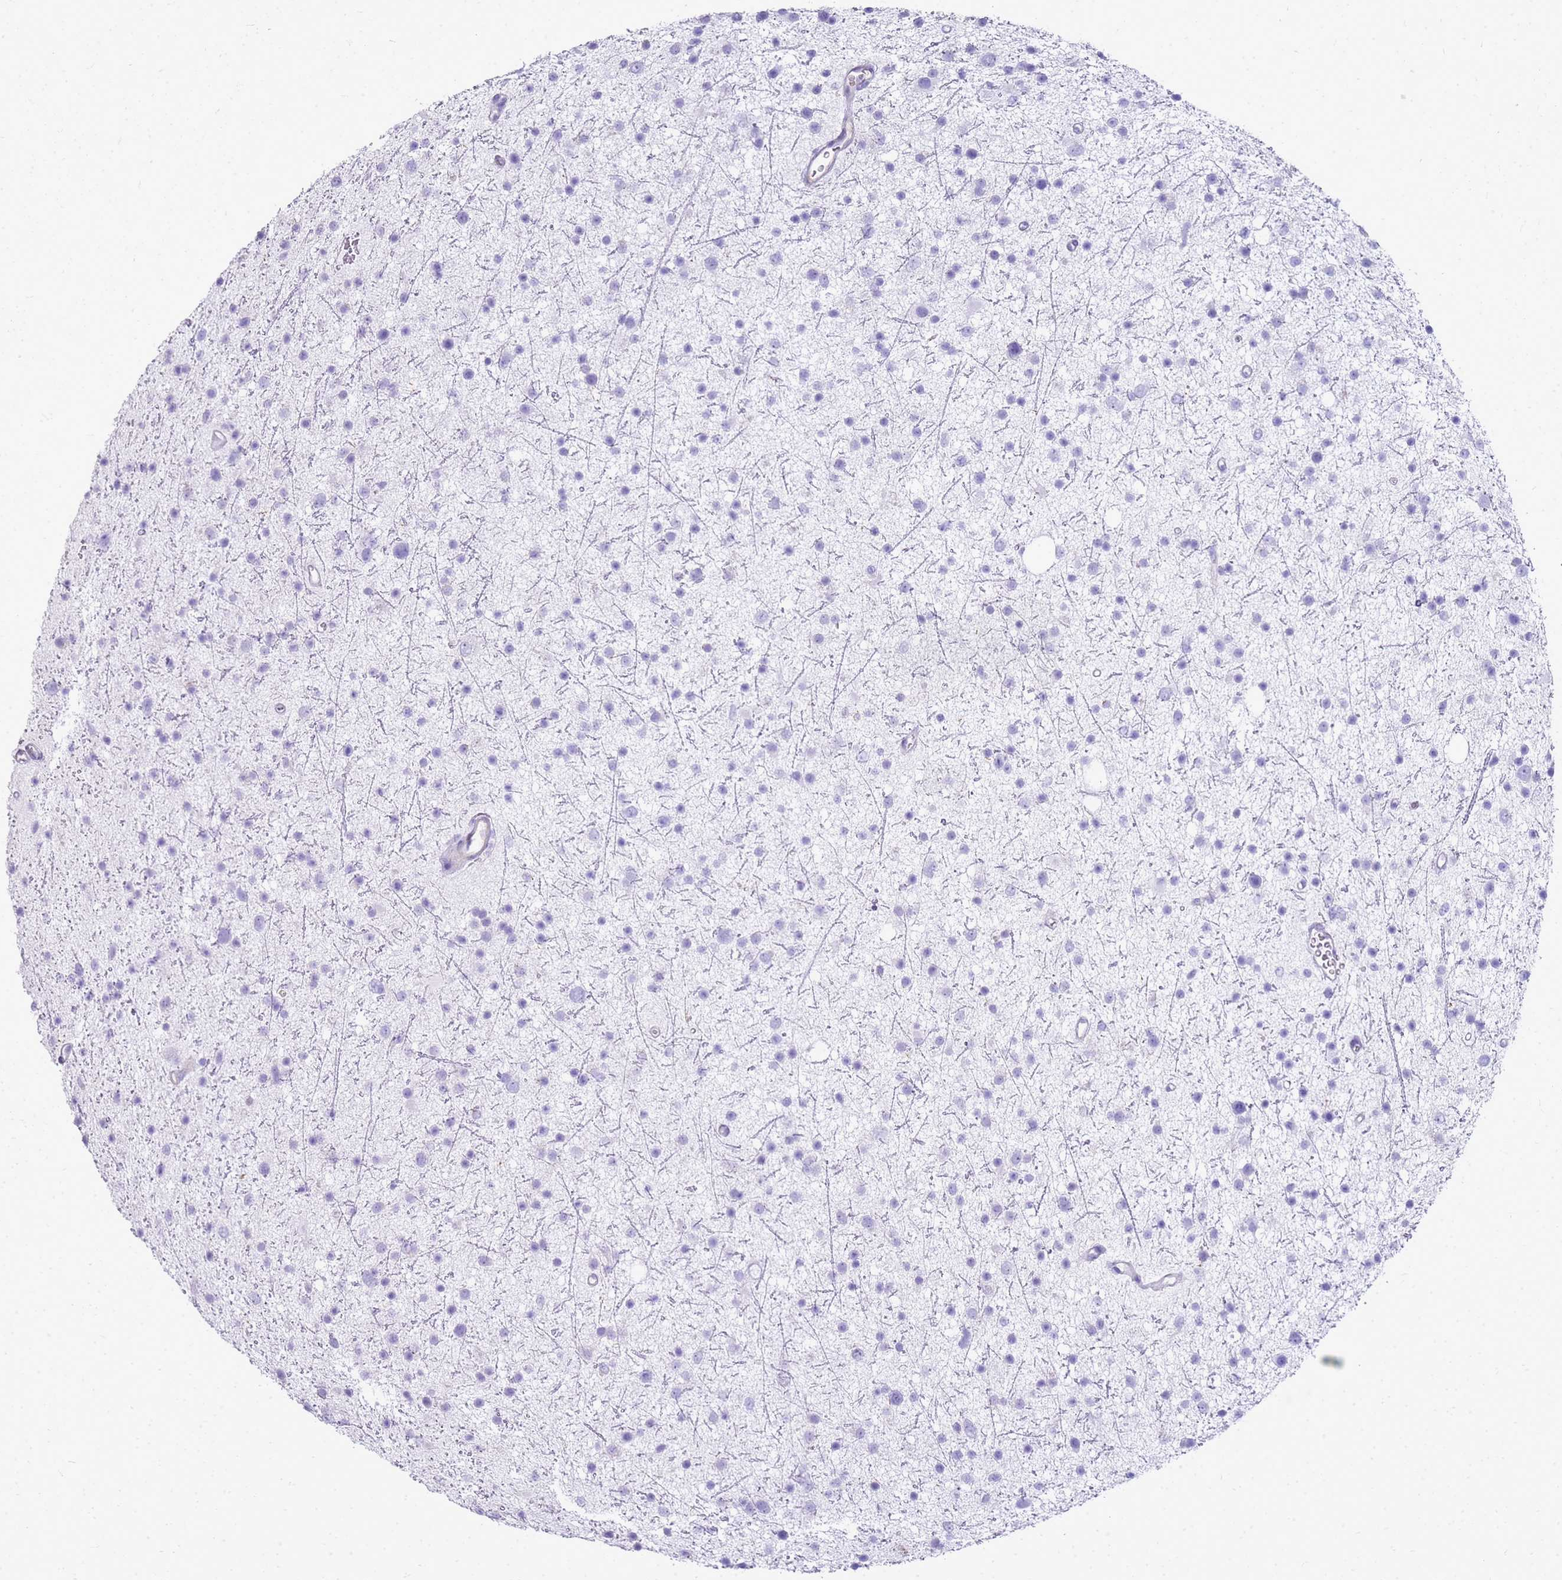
{"staining": {"intensity": "negative", "quantity": "none", "location": "none"}, "tissue": "glioma", "cell_type": "Tumor cells", "image_type": "cancer", "snomed": [{"axis": "morphology", "description": "Glioma, malignant, Low grade"}, {"axis": "topography", "description": "Cerebral cortex"}], "caption": "Image shows no significant protein expression in tumor cells of glioma. The staining was performed using DAB to visualize the protein expression in brown, while the nuclei were stained in blue with hematoxylin (Magnification: 20x).", "gene": "SULT1E1", "patient": {"sex": "female", "age": 39}}